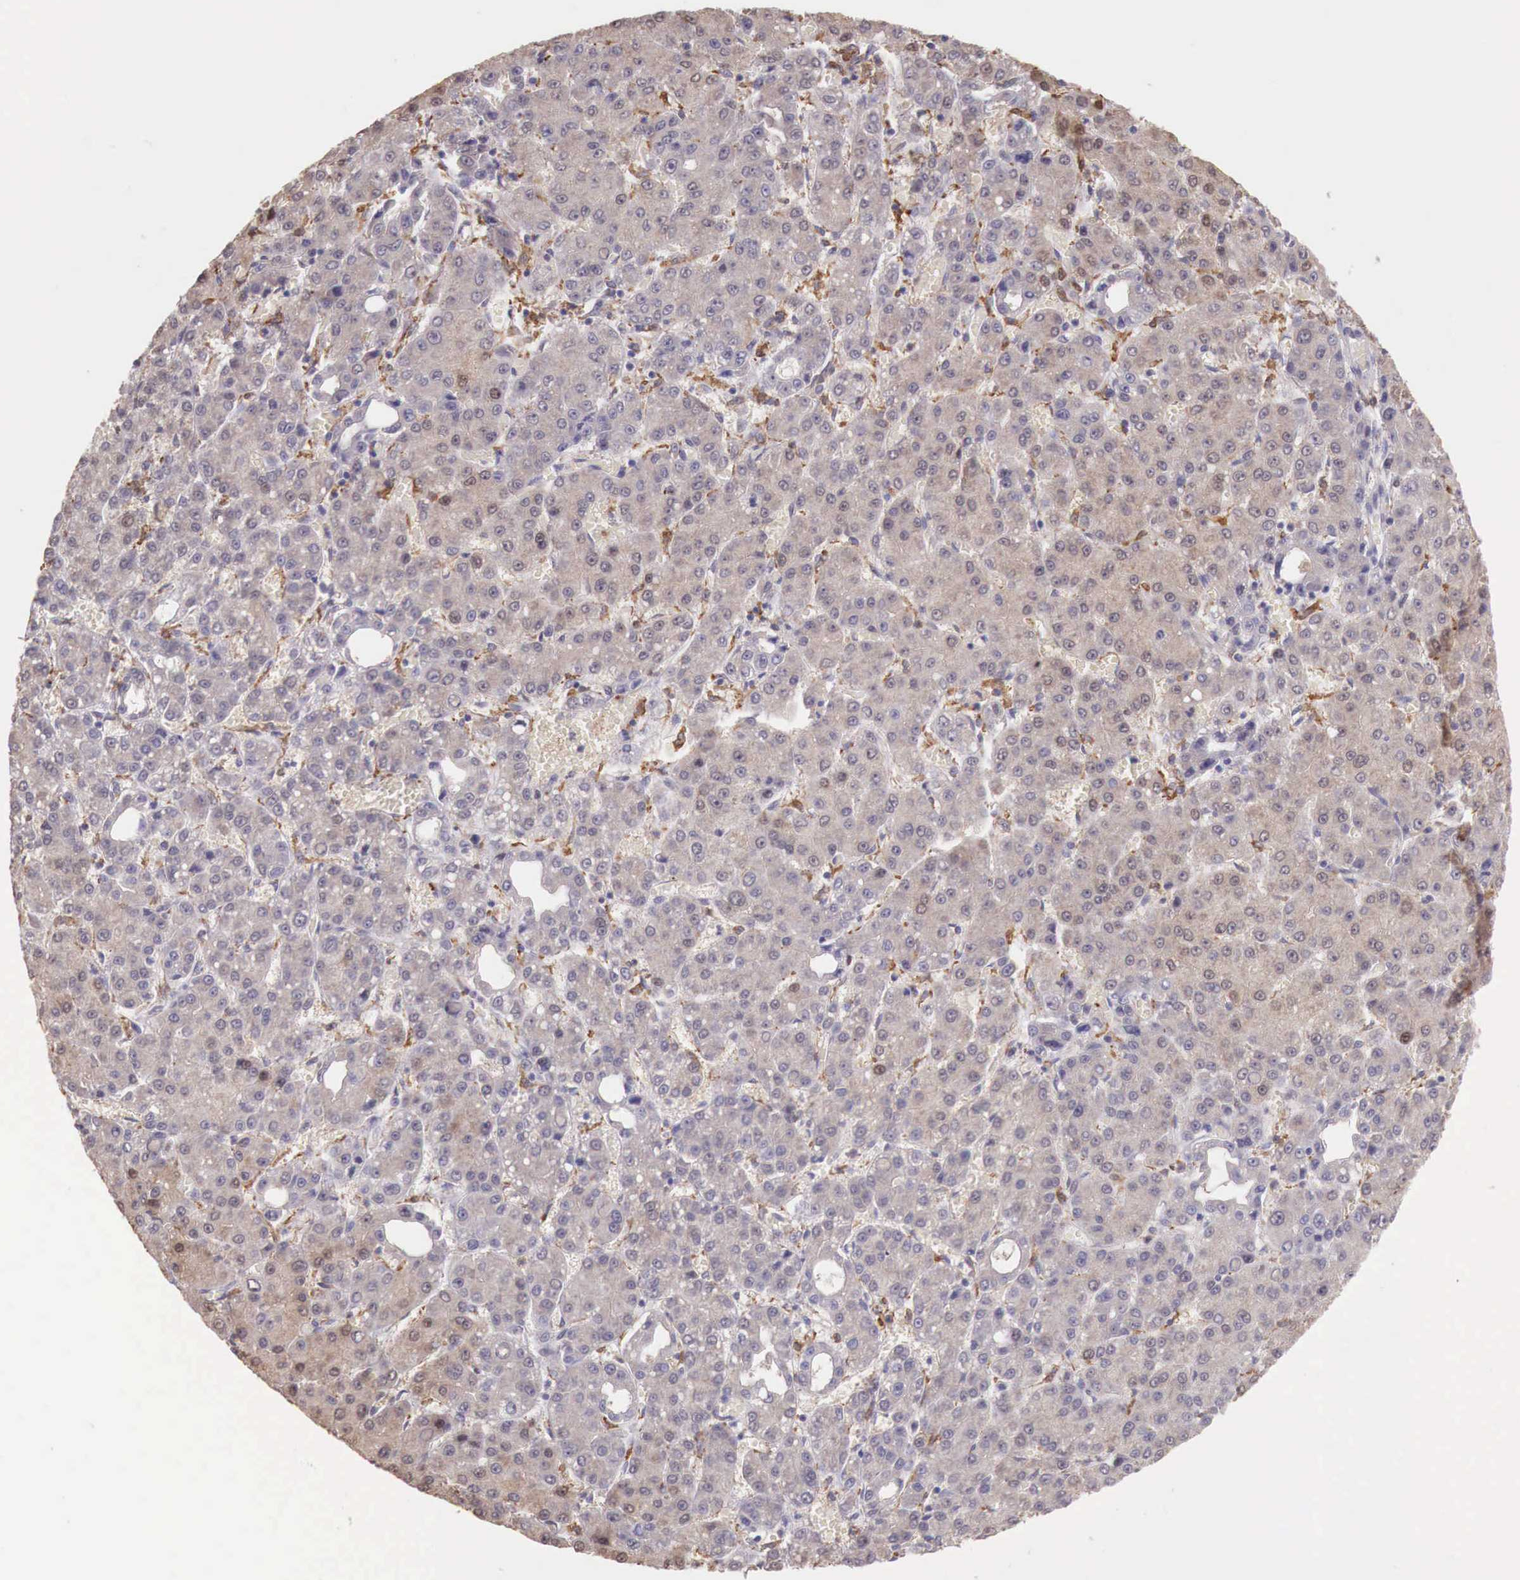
{"staining": {"intensity": "weak", "quantity": "25%-75%", "location": "cytoplasmic/membranous"}, "tissue": "liver cancer", "cell_type": "Tumor cells", "image_type": "cancer", "snomed": [{"axis": "morphology", "description": "Carcinoma, Hepatocellular, NOS"}, {"axis": "topography", "description": "Liver"}], "caption": "Weak cytoplasmic/membranous protein positivity is seen in approximately 25%-75% of tumor cells in hepatocellular carcinoma (liver).", "gene": "CHRDL1", "patient": {"sex": "male", "age": 69}}